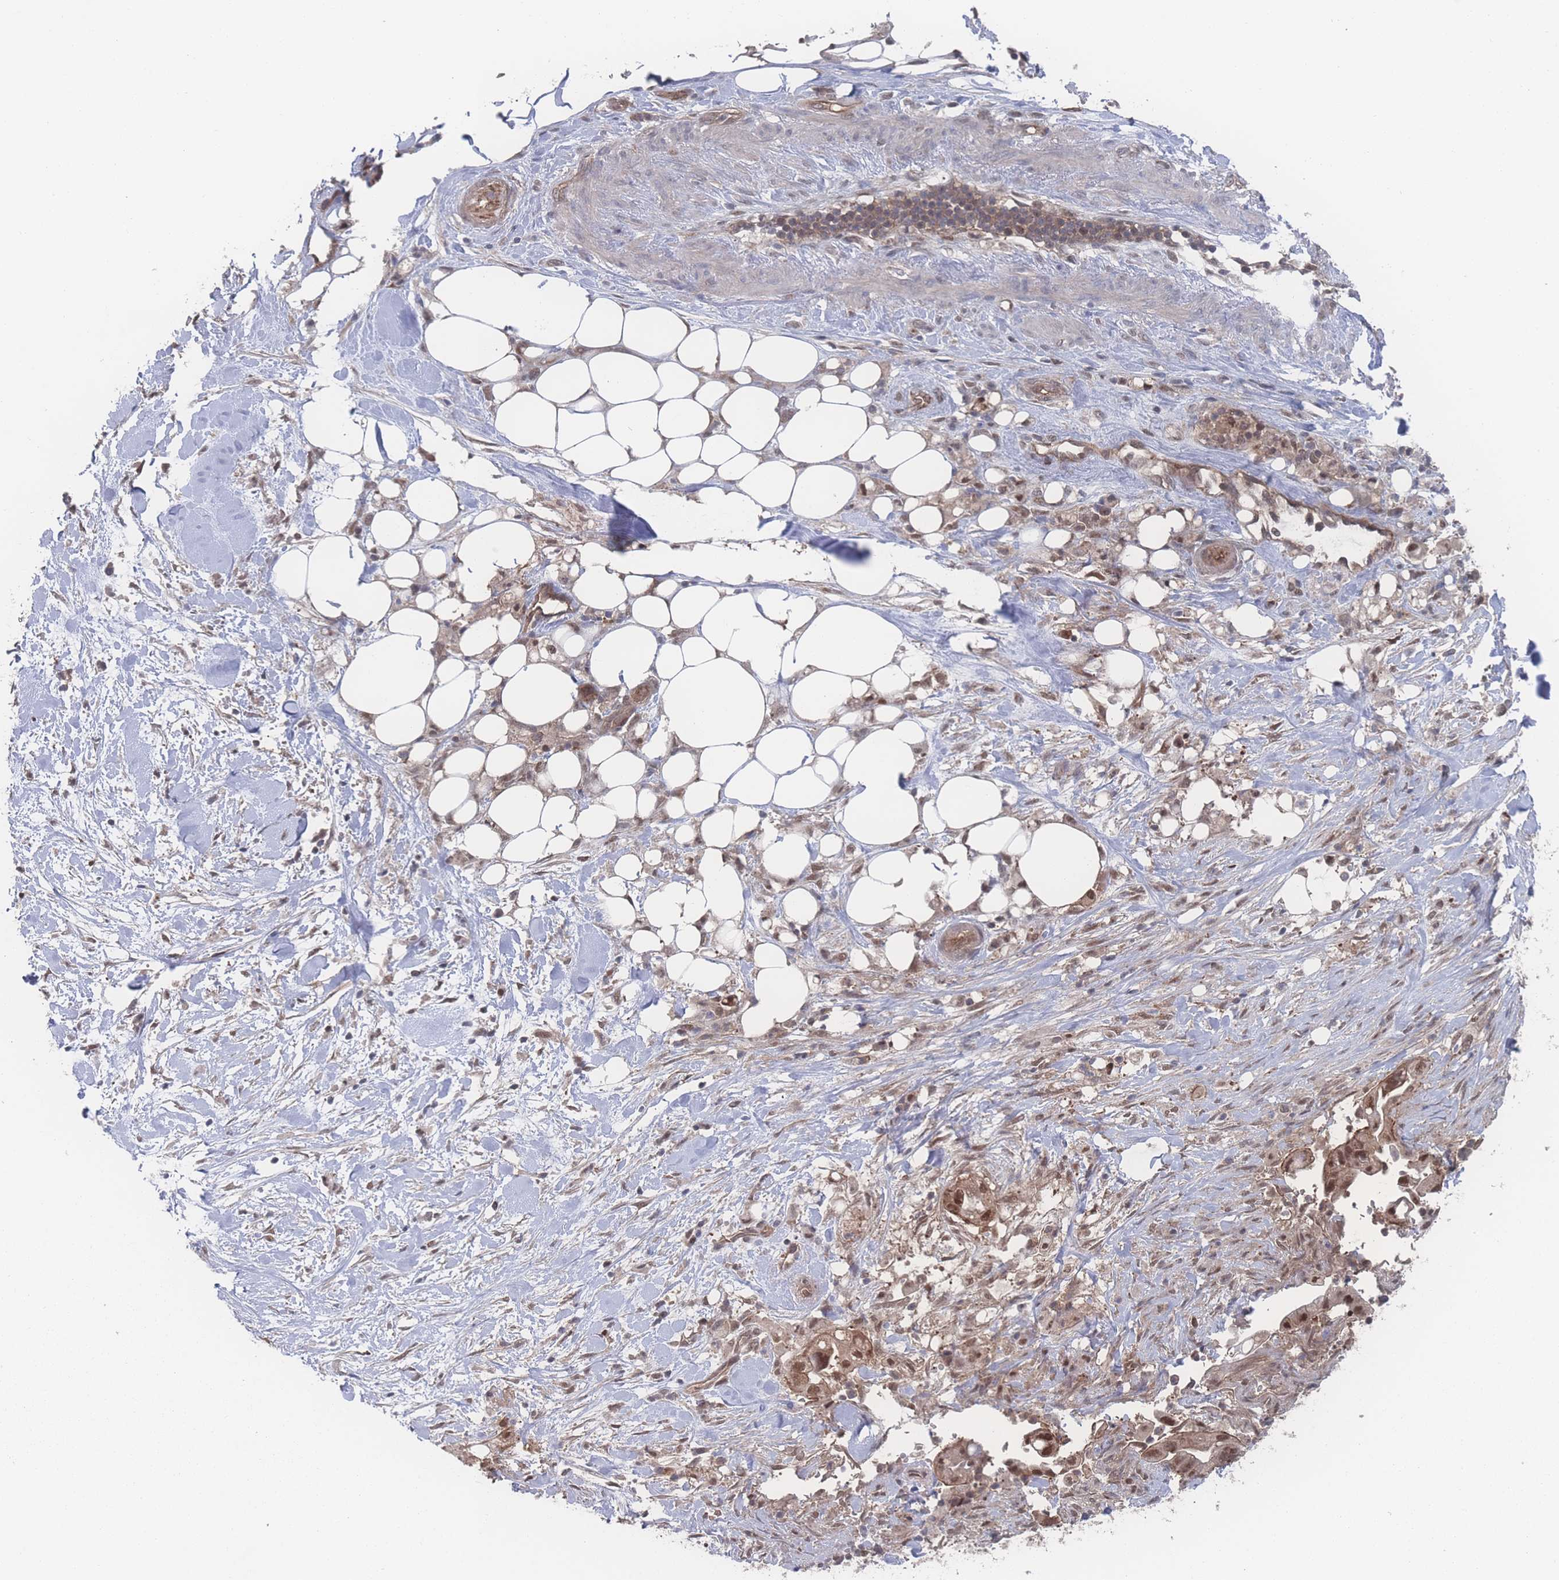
{"staining": {"intensity": "moderate", "quantity": ">75%", "location": "cytoplasmic/membranous,nuclear"}, "tissue": "pancreatic cancer", "cell_type": "Tumor cells", "image_type": "cancer", "snomed": [{"axis": "morphology", "description": "Adenocarcinoma, NOS"}, {"axis": "topography", "description": "Pancreas"}], "caption": "A brown stain shows moderate cytoplasmic/membranous and nuclear staining of a protein in pancreatic cancer (adenocarcinoma) tumor cells. Nuclei are stained in blue.", "gene": "PSMA1", "patient": {"sex": "male", "age": 44}}